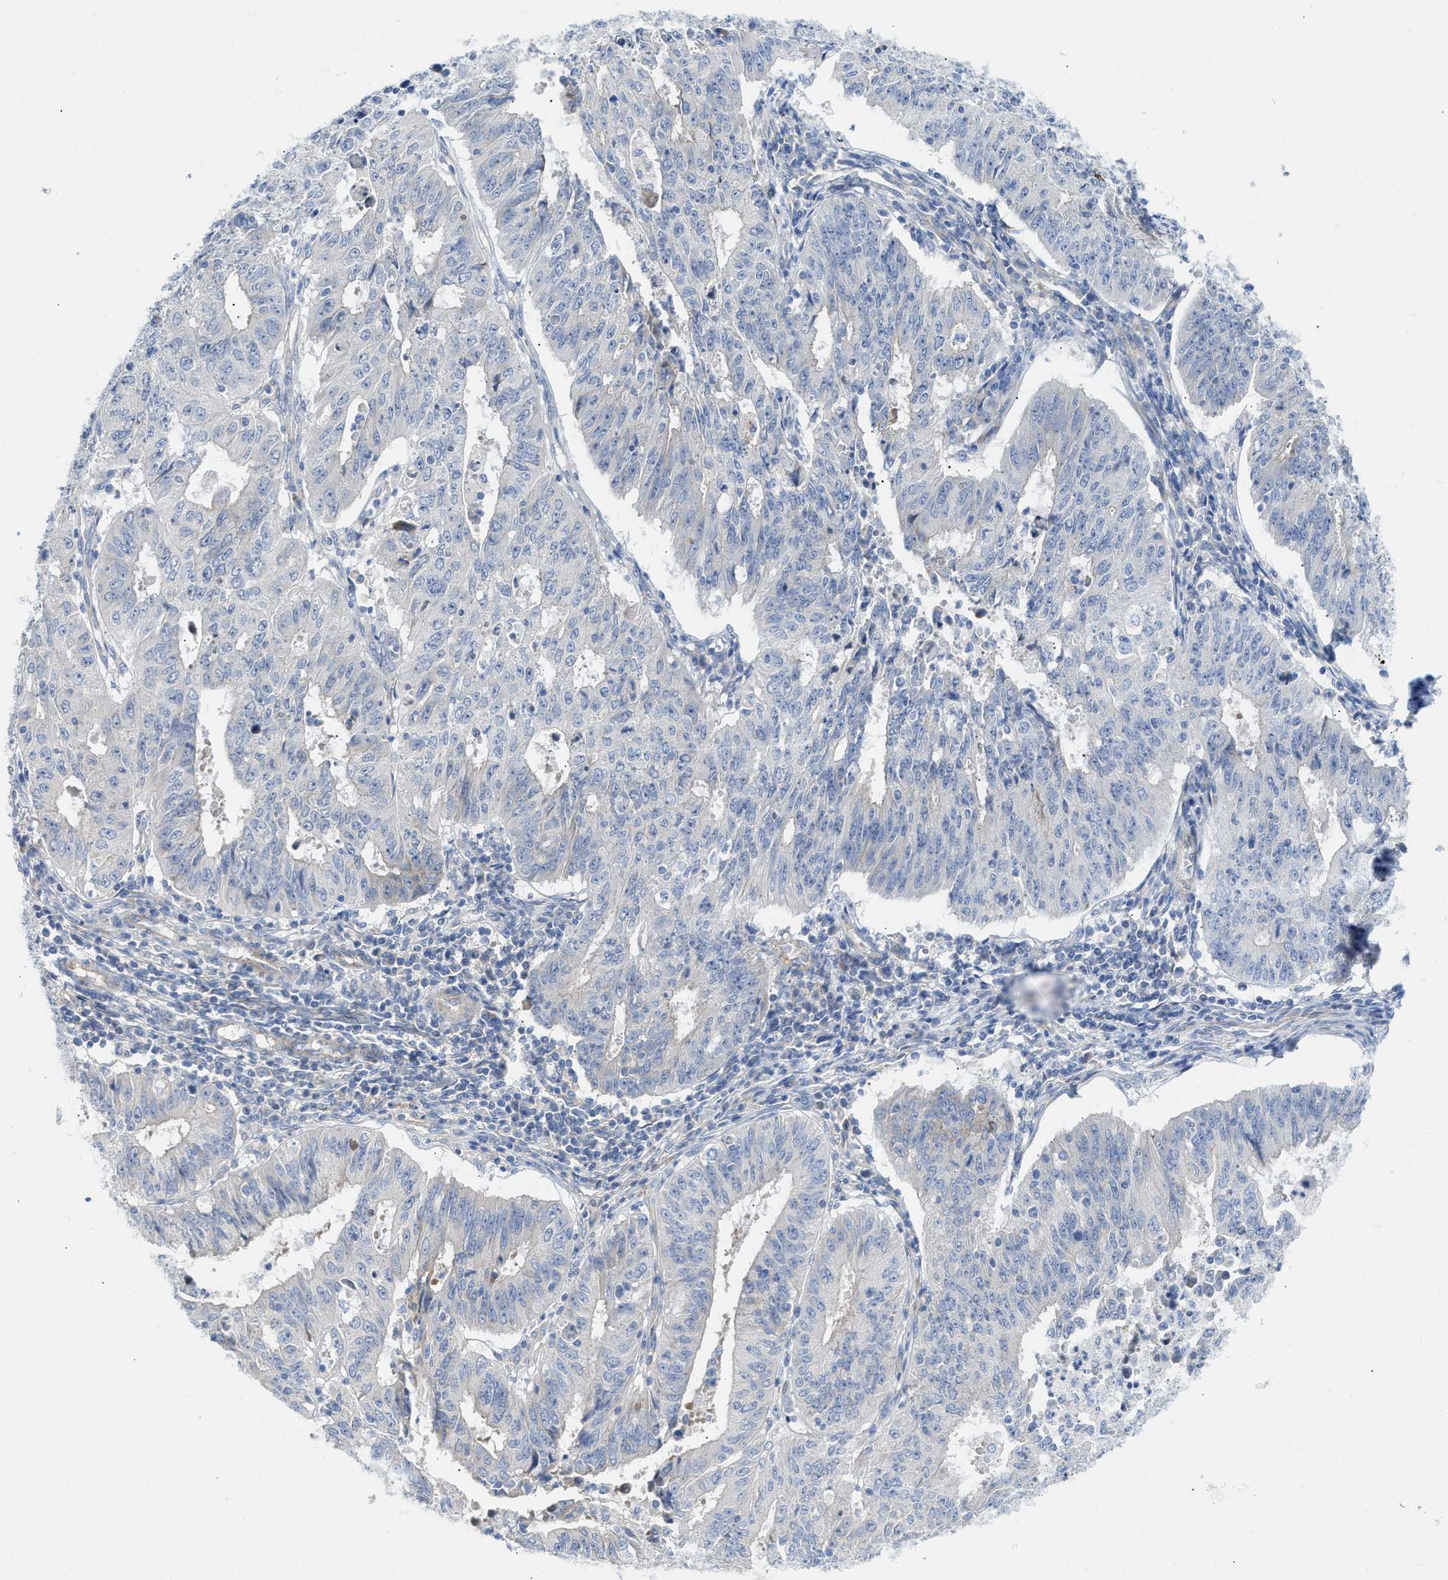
{"staining": {"intensity": "negative", "quantity": "none", "location": "none"}, "tissue": "endometrial cancer", "cell_type": "Tumor cells", "image_type": "cancer", "snomed": [{"axis": "morphology", "description": "Adenocarcinoma, NOS"}, {"axis": "topography", "description": "Endometrium"}], "caption": "High magnification brightfield microscopy of endometrial cancer (adenocarcinoma) stained with DAB (brown) and counterstained with hematoxylin (blue): tumor cells show no significant expression.", "gene": "FHL1", "patient": {"sex": "female", "age": 42}}